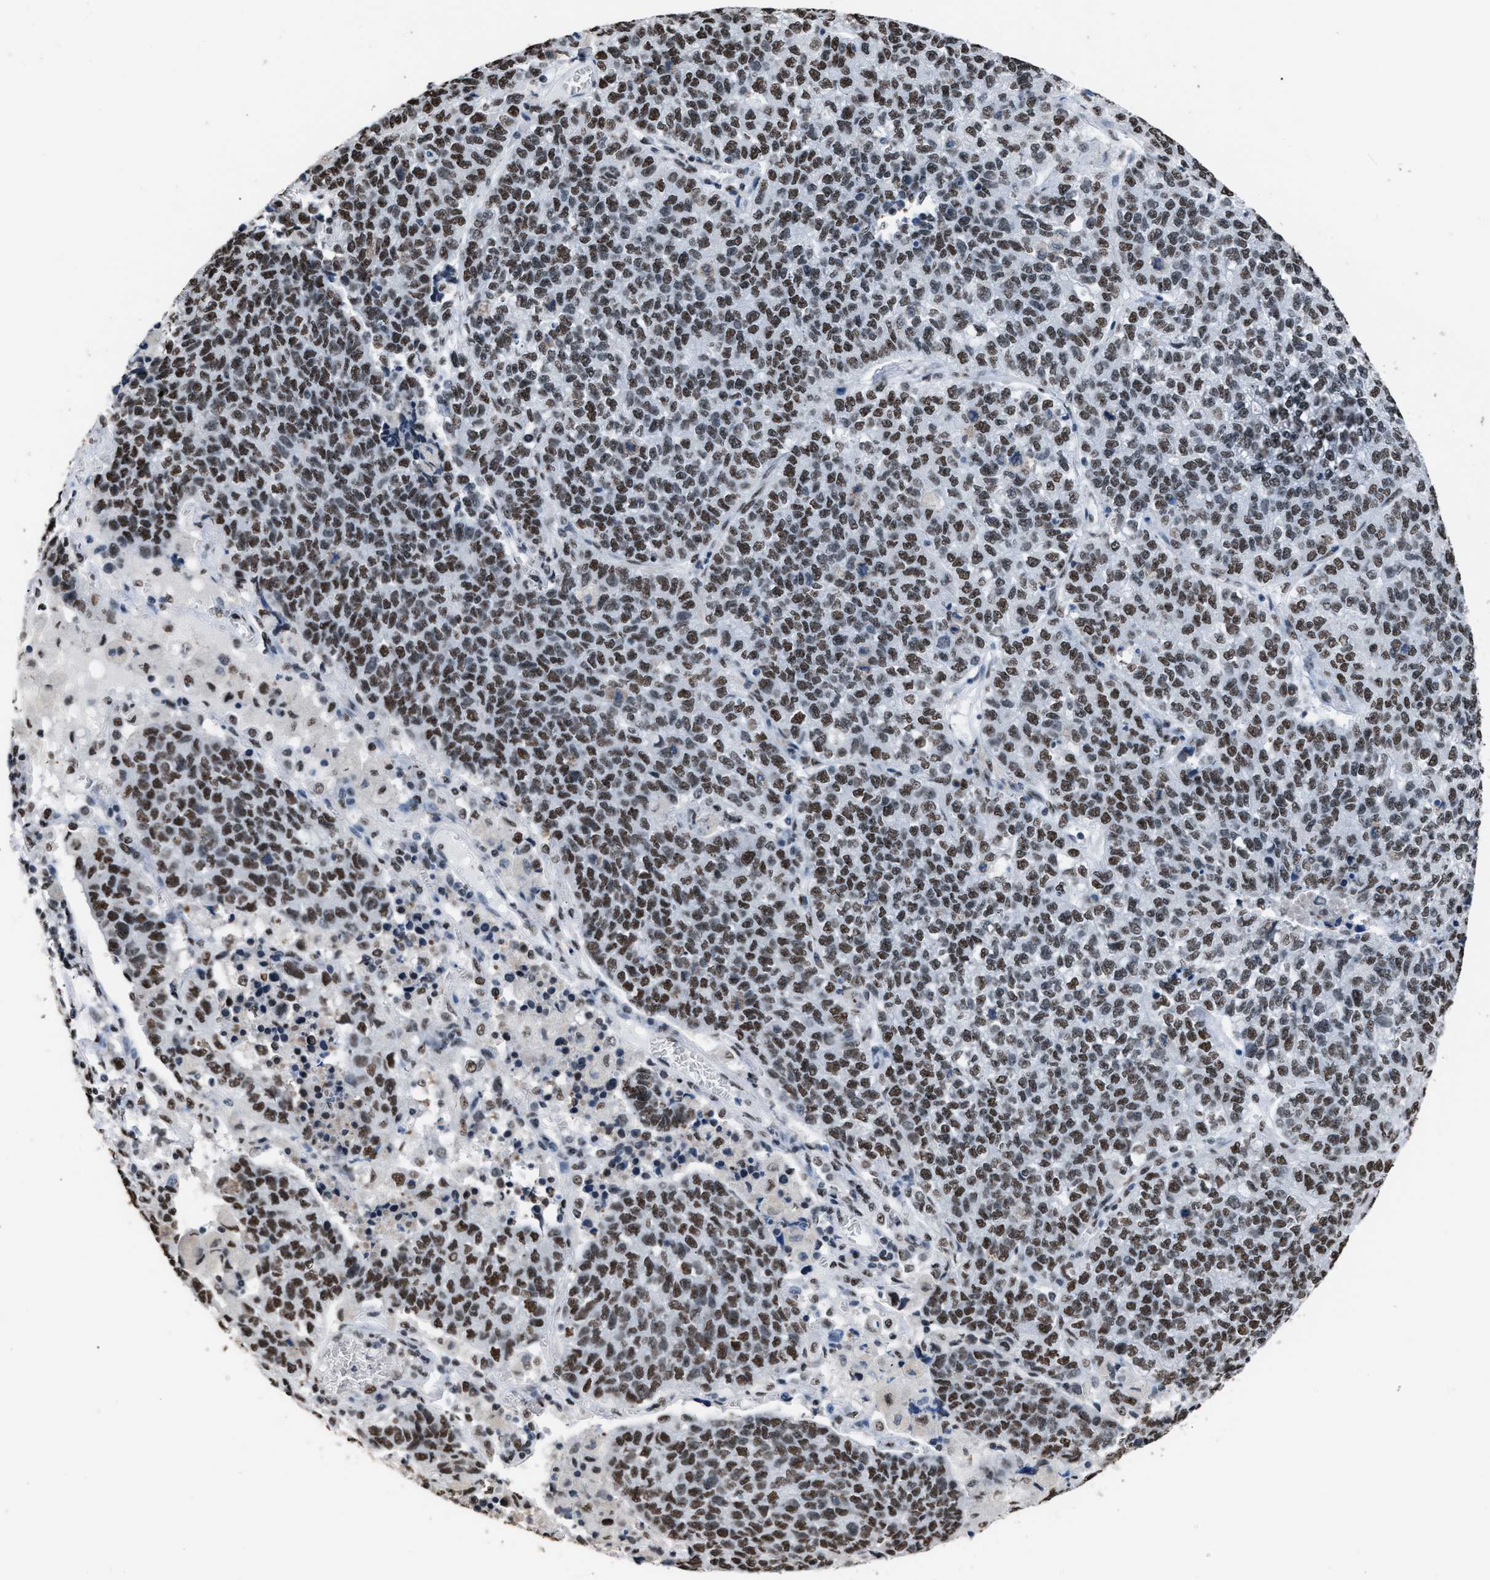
{"staining": {"intensity": "moderate", "quantity": ">75%", "location": "nuclear"}, "tissue": "lung cancer", "cell_type": "Tumor cells", "image_type": "cancer", "snomed": [{"axis": "morphology", "description": "Adenocarcinoma, NOS"}, {"axis": "topography", "description": "Lung"}], "caption": "Lung cancer stained with DAB (3,3'-diaminobenzidine) immunohistochemistry (IHC) displays medium levels of moderate nuclear positivity in about >75% of tumor cells.", "gene": "CCAR2", "patient": {"sex": "male", "age": 49}}